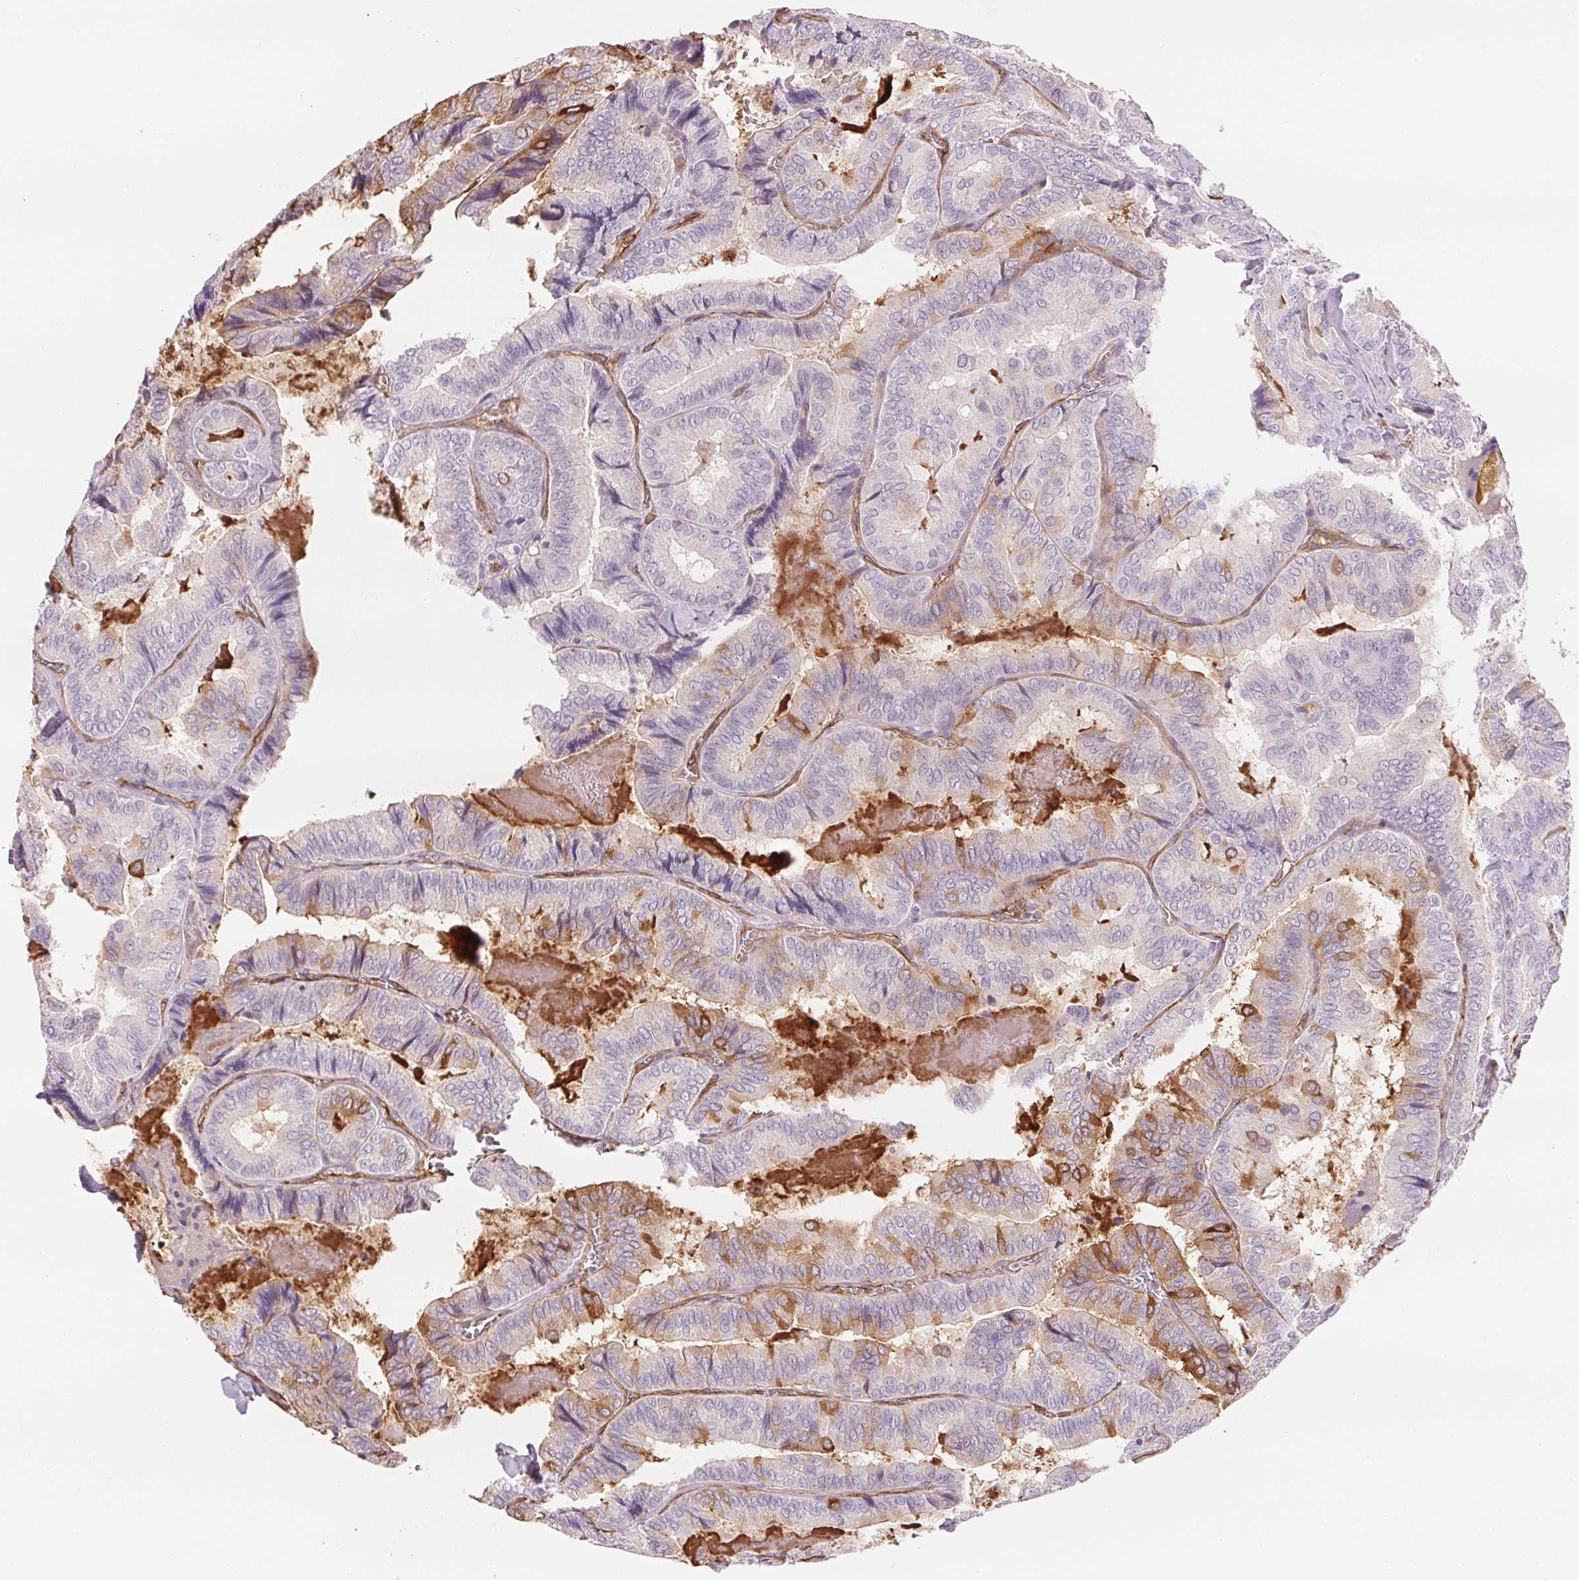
{"staining": {"intensity": "moderate", "quantity": "<25%", "location": "cytoplasmic/membranous"}, "tissue": "thyroid cancer", "cell_type": "Tumor cells", "image_type": "cancer", "snomed": [{"axis": "morphology", "description": "Papillary adenocarcinoma, NOS"}, {"axis": "topography", "description": "Thyroid gland"}], "caption": "Human thyroid cancer (papillary adenocarcinoma) stained with a protein marker reveals moderate staining in tumor cells.", "gene": "ANKRD13B", "patient": {"sex": "female", "age": 75}}